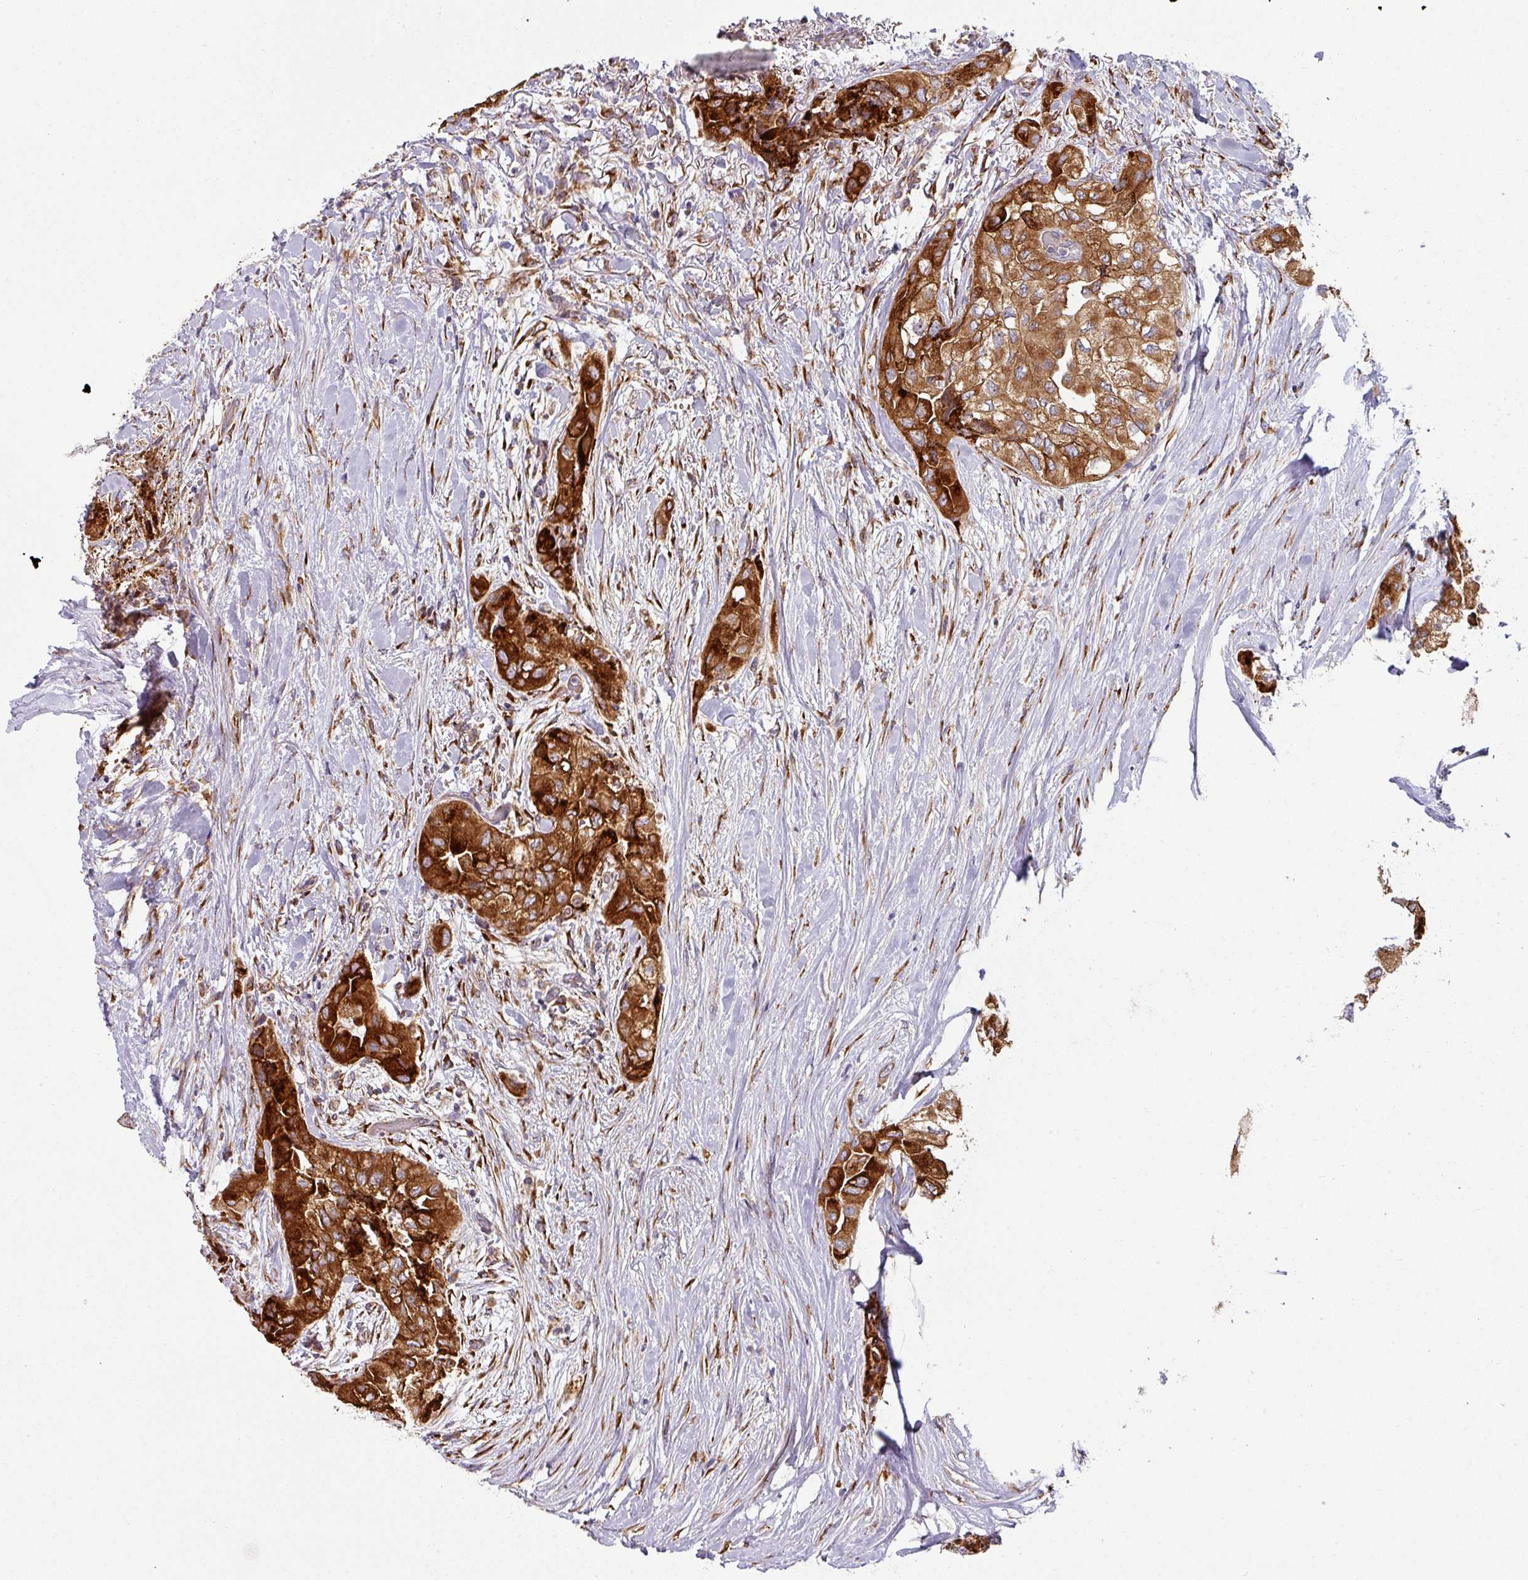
{"staining": {"intensity": "strong", "quantity": ">75%", "location": "cytoplasmic/membranous"}, "tissue": "thyroid cancer", "cell_type": "Tumor cells", "image_type": "cancer", "snomed": [{"axis": "morphology", "description": "Papillary adenocarcinoma, NOS"}, {"axis": "topography", "description": "Thyroid gland"}], "caption": "A high-resolution histopathology image shows IHC staining of thyroid cancer (papillary adenocarcinoma), which shows strong cytoplasmic/membranous expression in about >75% of tumor cells.", "gene": "ZNF268", "patient": {"sex": "female", "age": 59}}